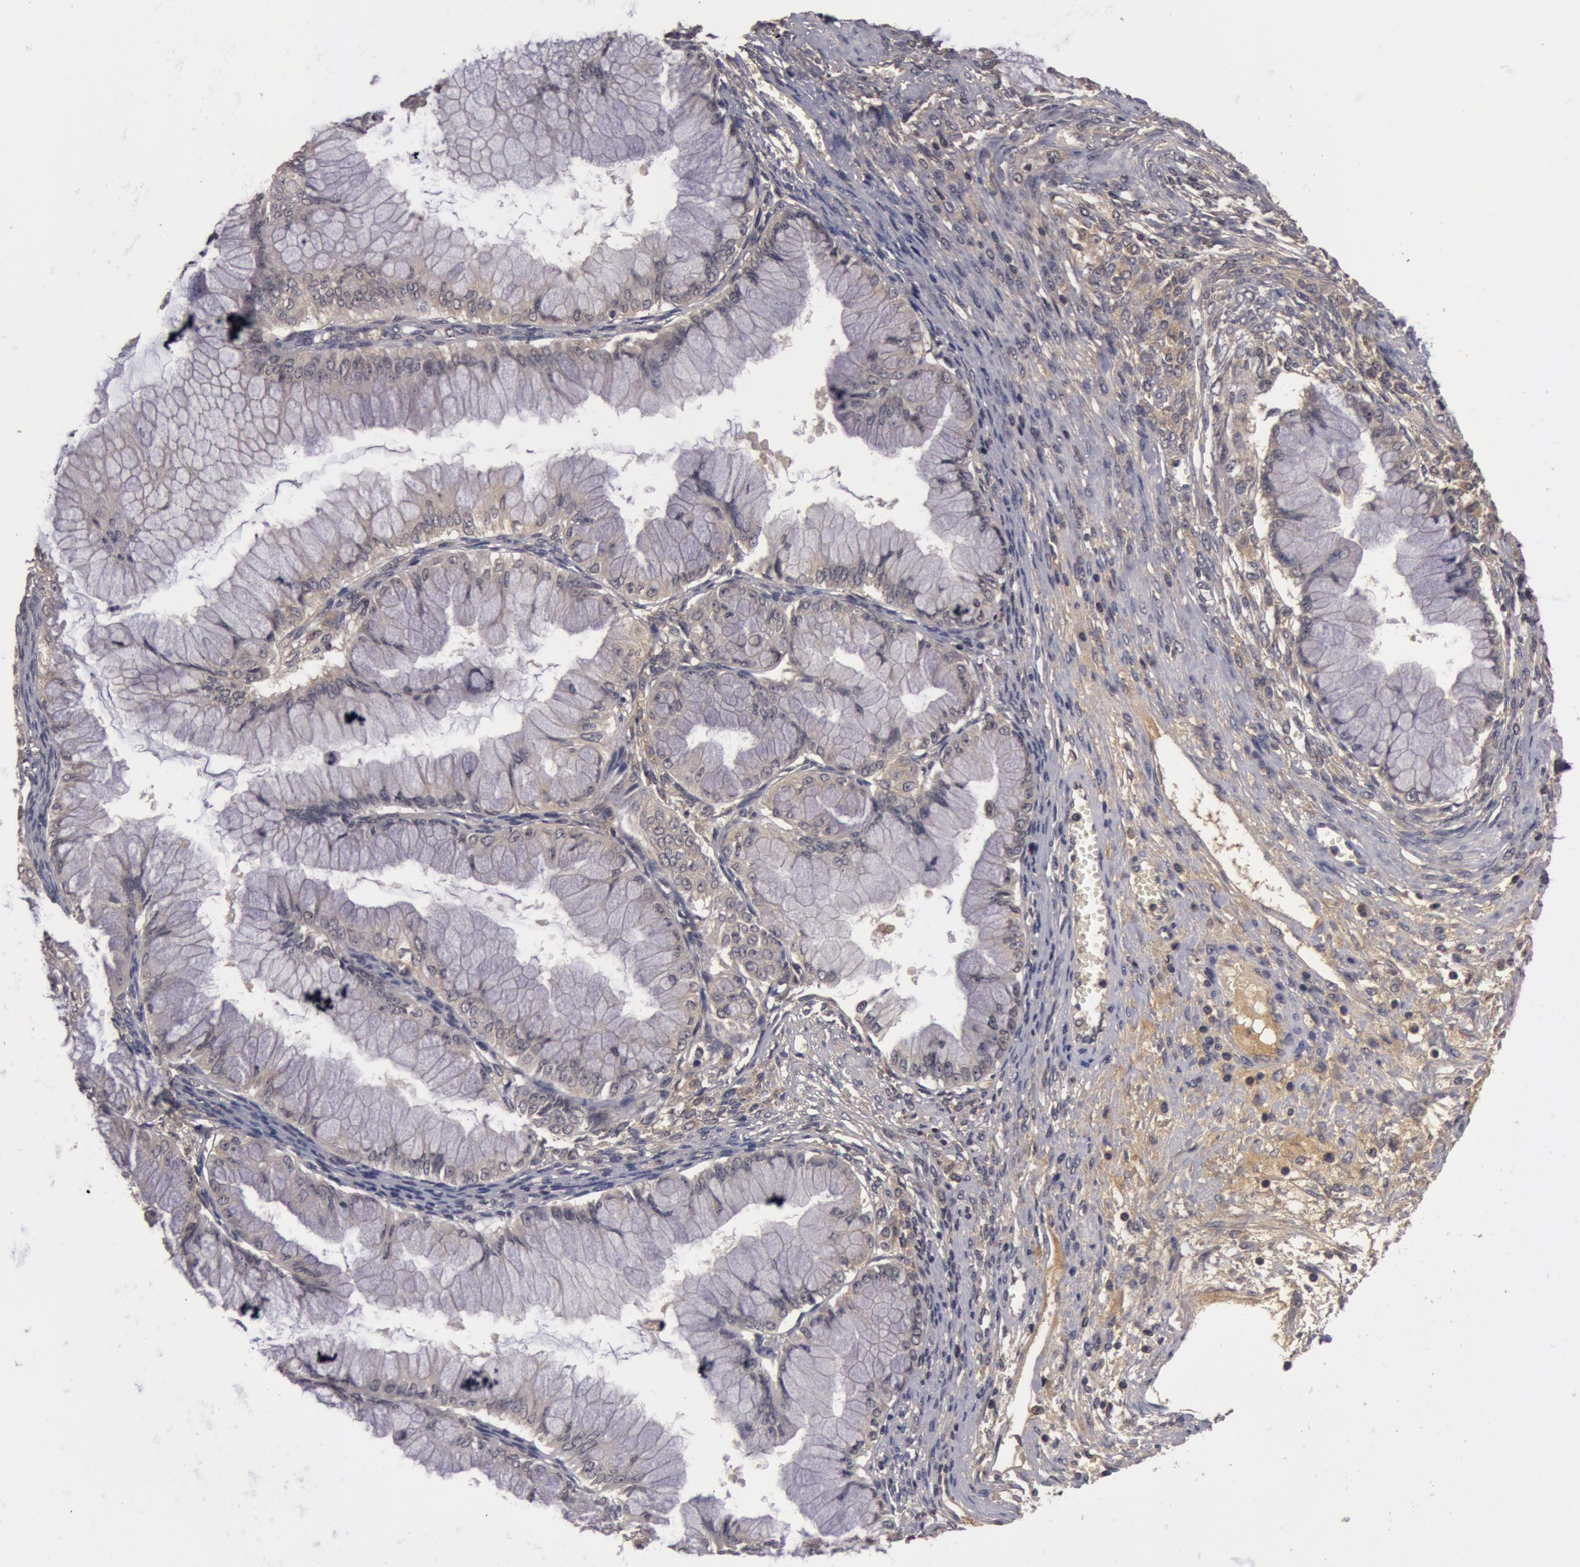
{"staining": {"intensity": "weak", "quantity": ">75%", "location": "cytoplasmic/membranous"}, "tissue": "ovarian cancer", "cell_type": "Tumor cells", "image_type": "cancer", "snomed": [{"axis": "morphology", "description": "Cystadenocarcinoma, mucinous, NOS"}, {"axis": "topography", "description": "Ovary"}], "caption": "A histopathology image of mucinous cystadenocarcinoma (ovarian) stained for a protein shows weak cytoplasmic/membranous brown staining in tumor cells.", "gene": "BCHE", "patient": {"sex": "female", "age": 63}}